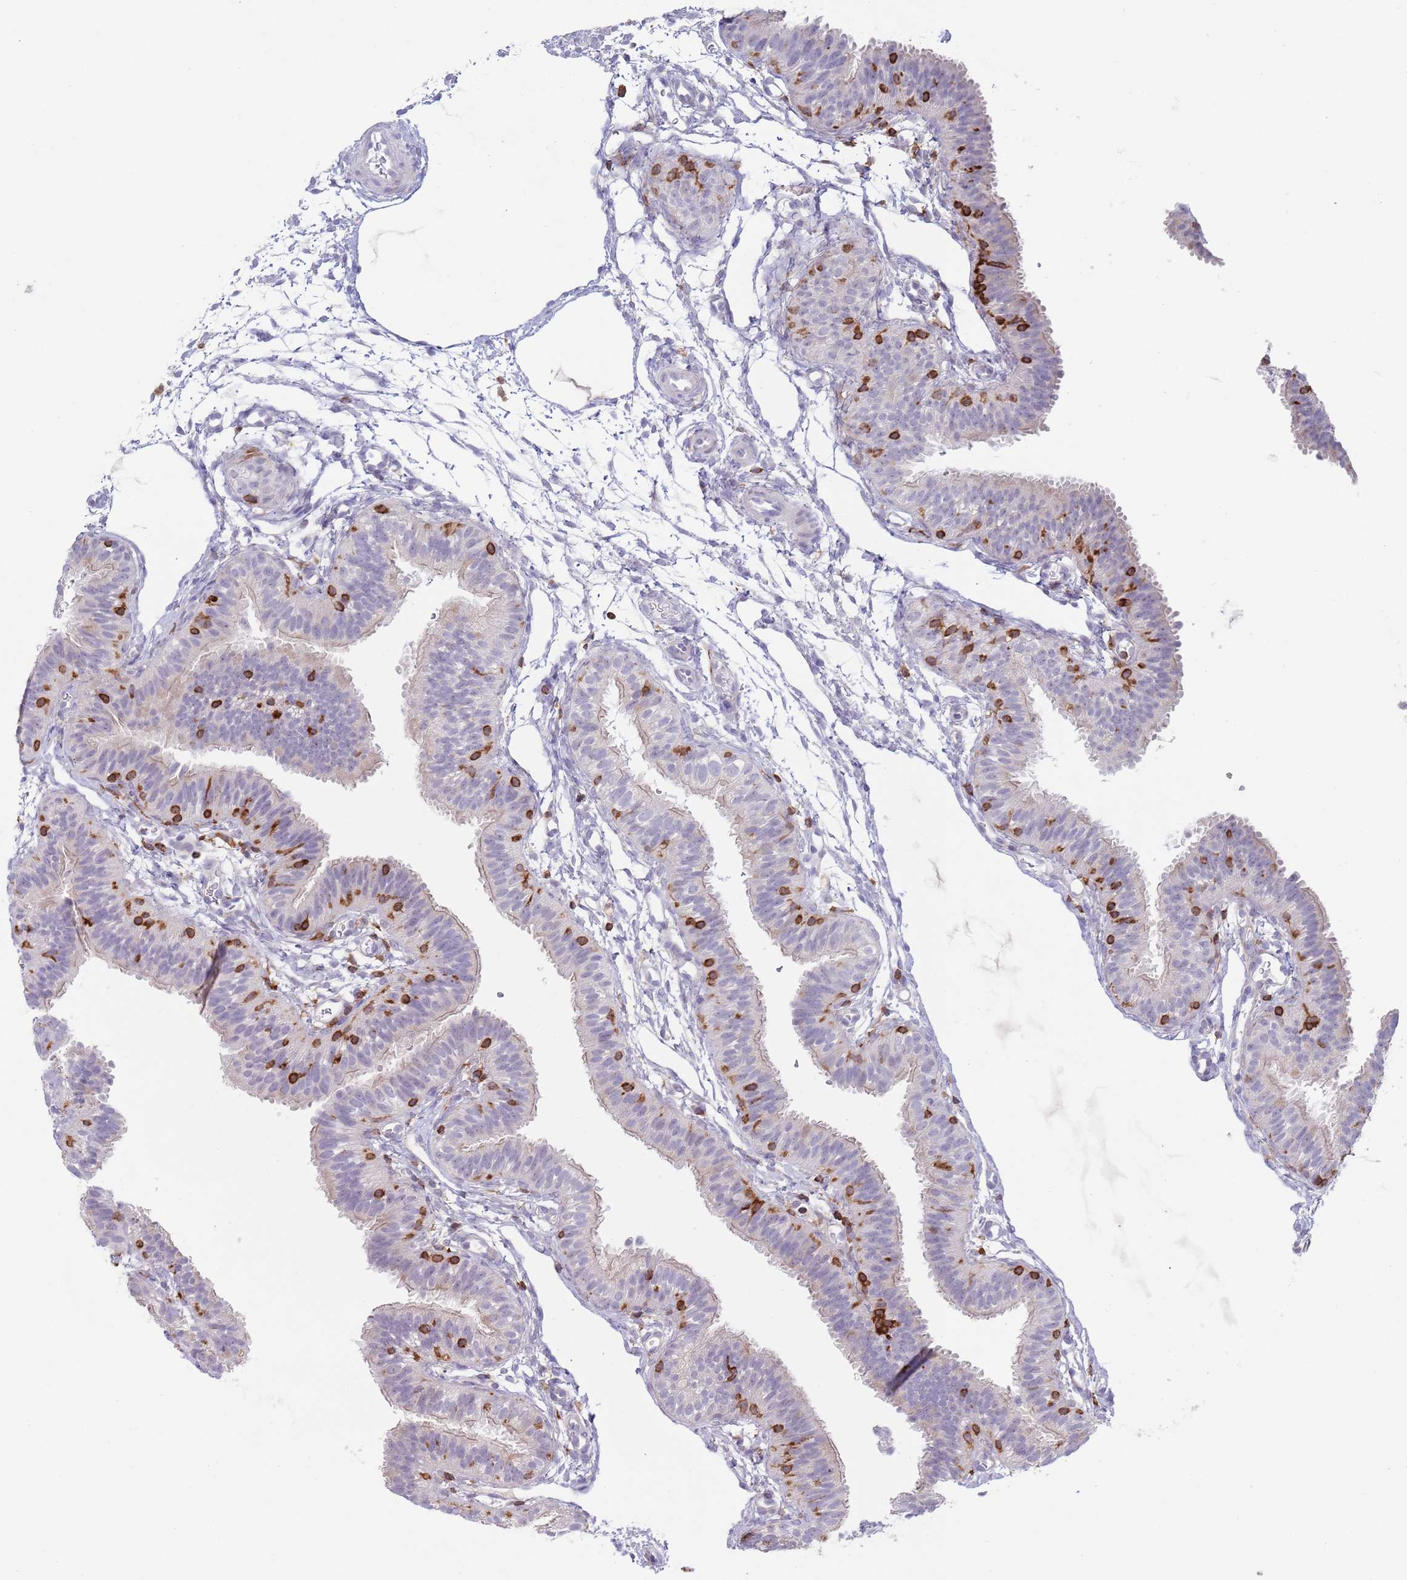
{"staining": {"intensity": "negative", "quantity": "none", "location": "none"}, "tissue": "fallopian tube", "cell_type": "Glandular cells", "image_type": "normal", "snomed": [{"axis": "morphology", "description": "Normal tissue, NOS"}, {"axis": "topography", "description": "Fallopian tube"}], "caption": "IHC image of benign fallopian tube: human fallopian tube stained with DAB (3,3'-diaminobenzidine) reveals no significant protein positivity in glandular cells. (DAB IHC with hematoxylin counter stain).", "gene": "LPXN", "patient": {"sex": "female", "age": 35}}